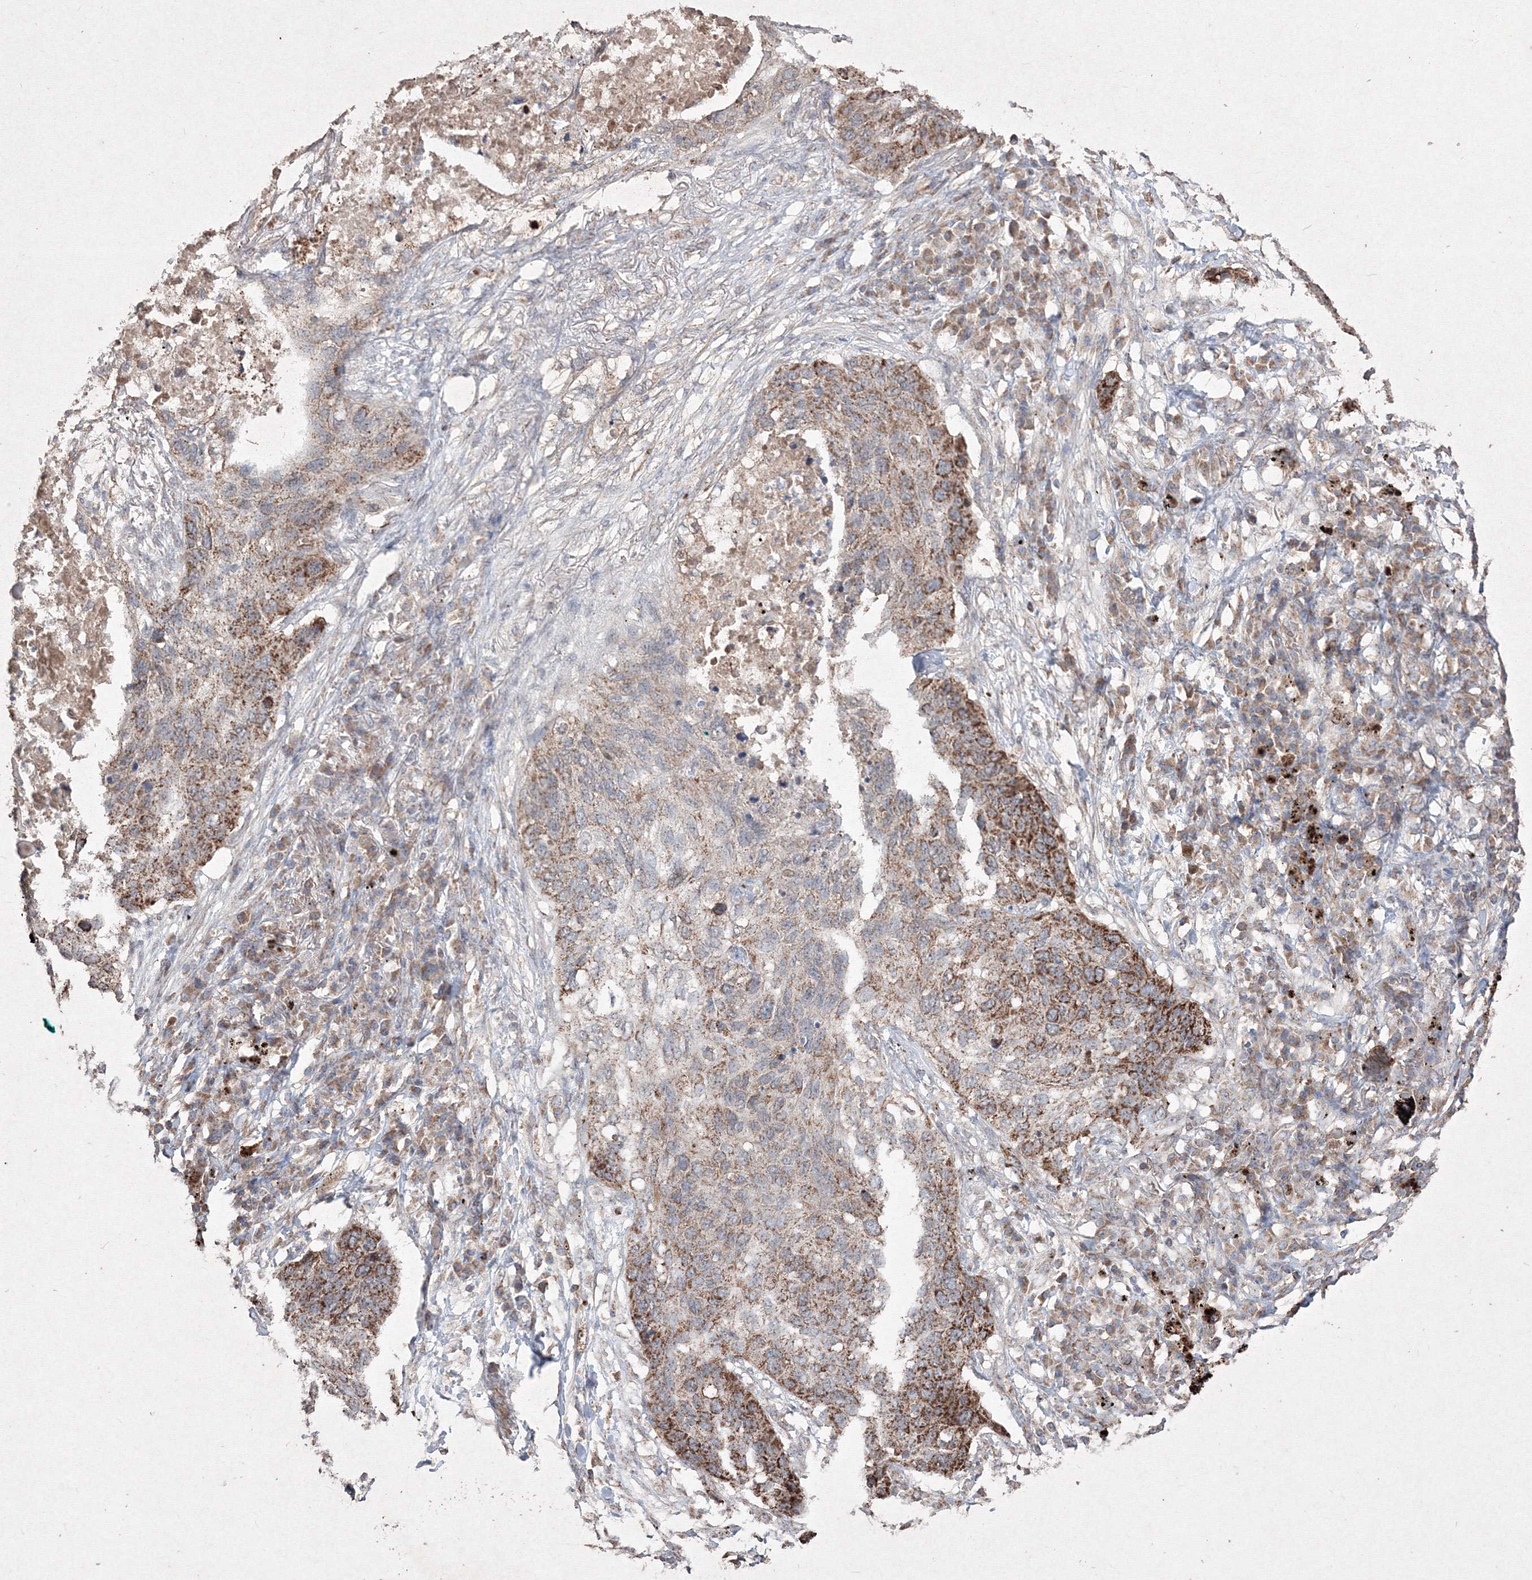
{"staining": {"intensity": "moderate", "quantity": ">75%", "location": "cytoplasmic/membranous"}, "tissue": "lung cancer", "cell_type": "Tumor cells", "image_type": "cancer", "snomed": [{"axis": "morphology", "description": "Squamous cell carcinoma, NOS"}, {"axis": "topography", "description": "Lung"}], "caption": "Lung squamous cell carcinoma tissue shows moderate cytoplasmic/membranous staining in approximately >75% of tumor cells, visualized by immunohistochemistry. (DAB = brown stain, brightfield microscopy at high magnification).", "gene": "GRSF1", "patient": {"sex": "female", "age": 63}}